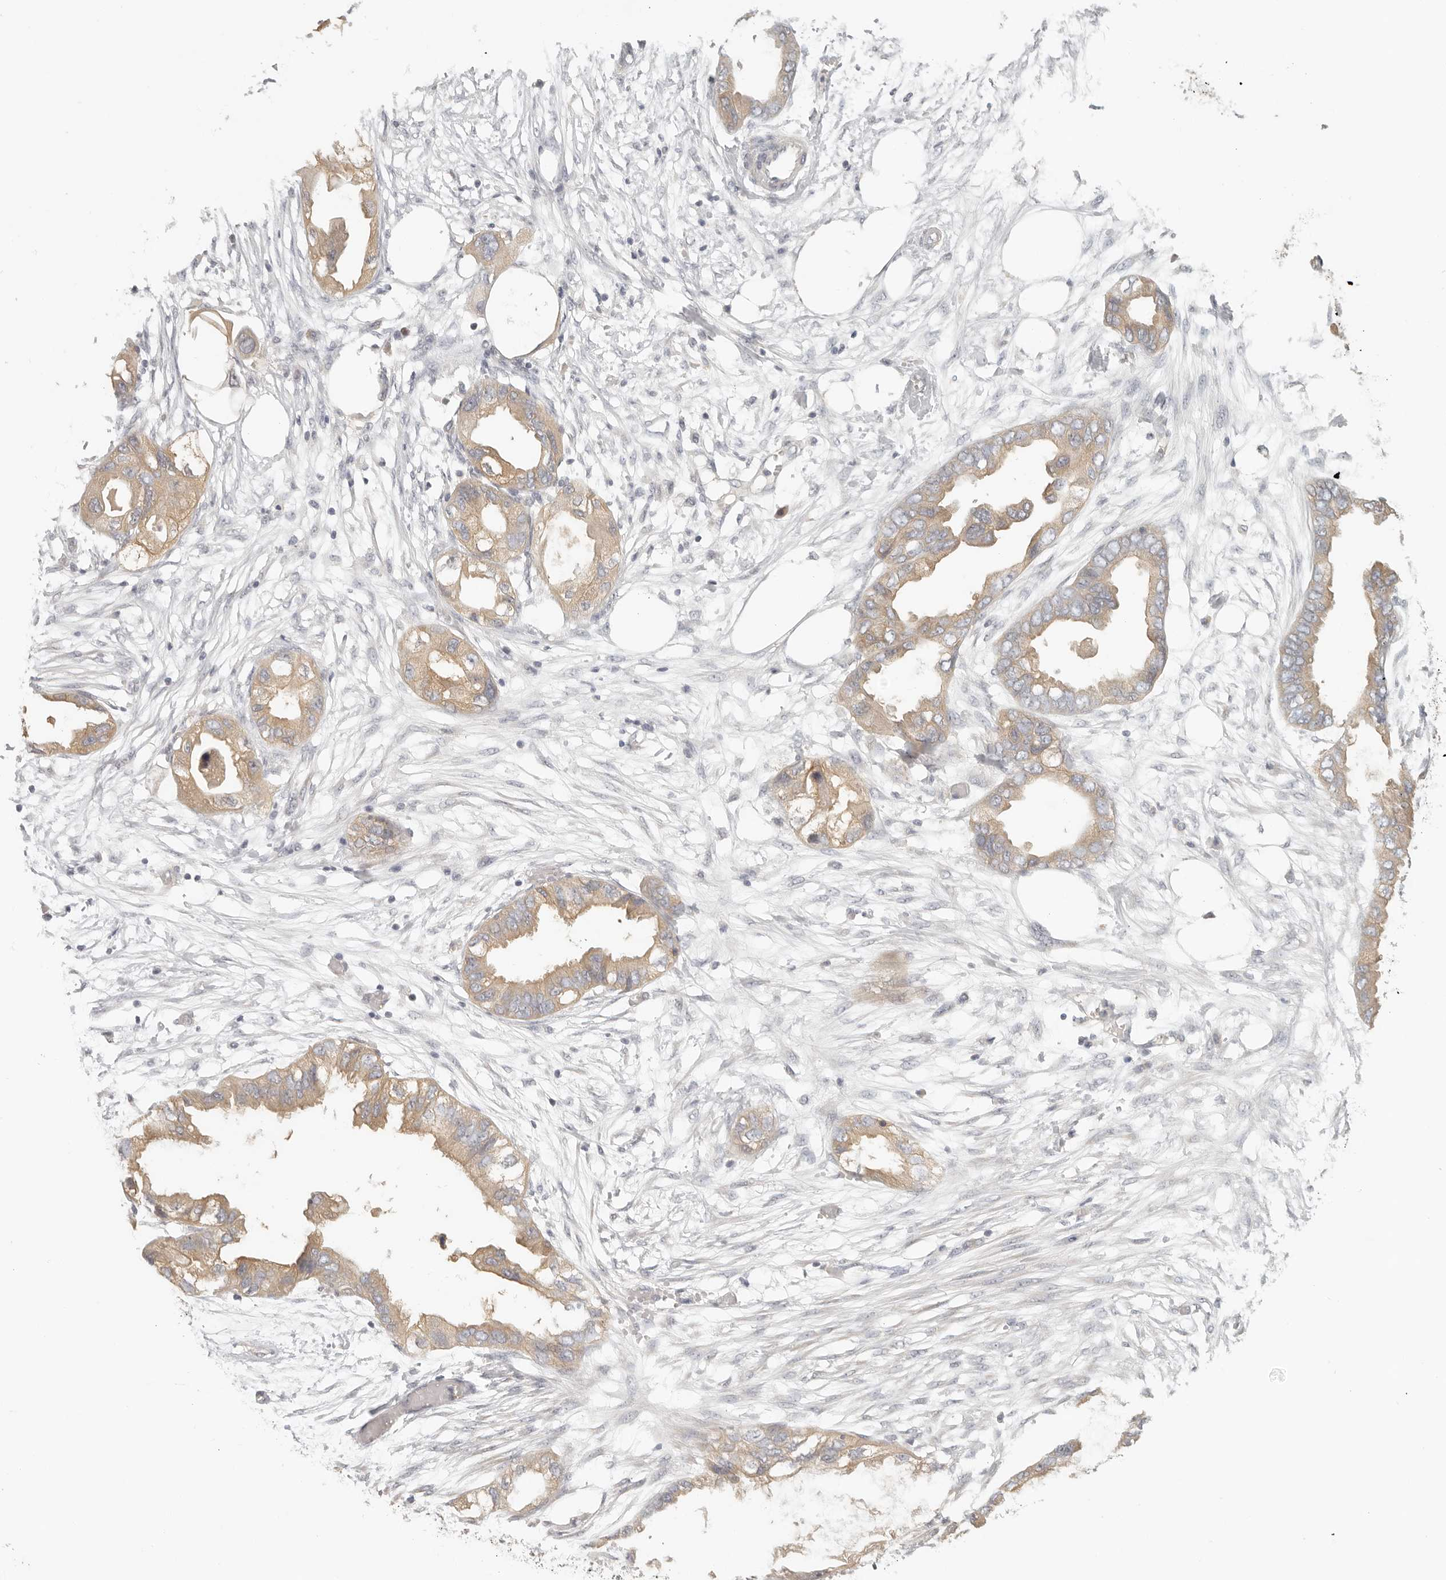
{"staining": {"intensity": "moderate", "quantity": ">75%", "location": "cytoplasmic/membranous"}, "tissue": "endometrial cancer", "cell_type": "Tumor cells", "image_type": "cancer", "snomed": [{"axis": "morphology", "description": "Adenocarcinoma, NOS"}, {"axis": "morphology", "description": "Adenocarcinoma, metastatic, NOS"}, {"axis": "topography", "description": "Adipose tissue"}, {"axis": "topography", "description": "Endometrium"}], "caption": "Metastatic adenocarcinoma (endometrial) stained with a protein marker reveals moderate staining in tumor cells.", "gene": "AHDC1", "patient": {"sex": "female", "age": 67}}